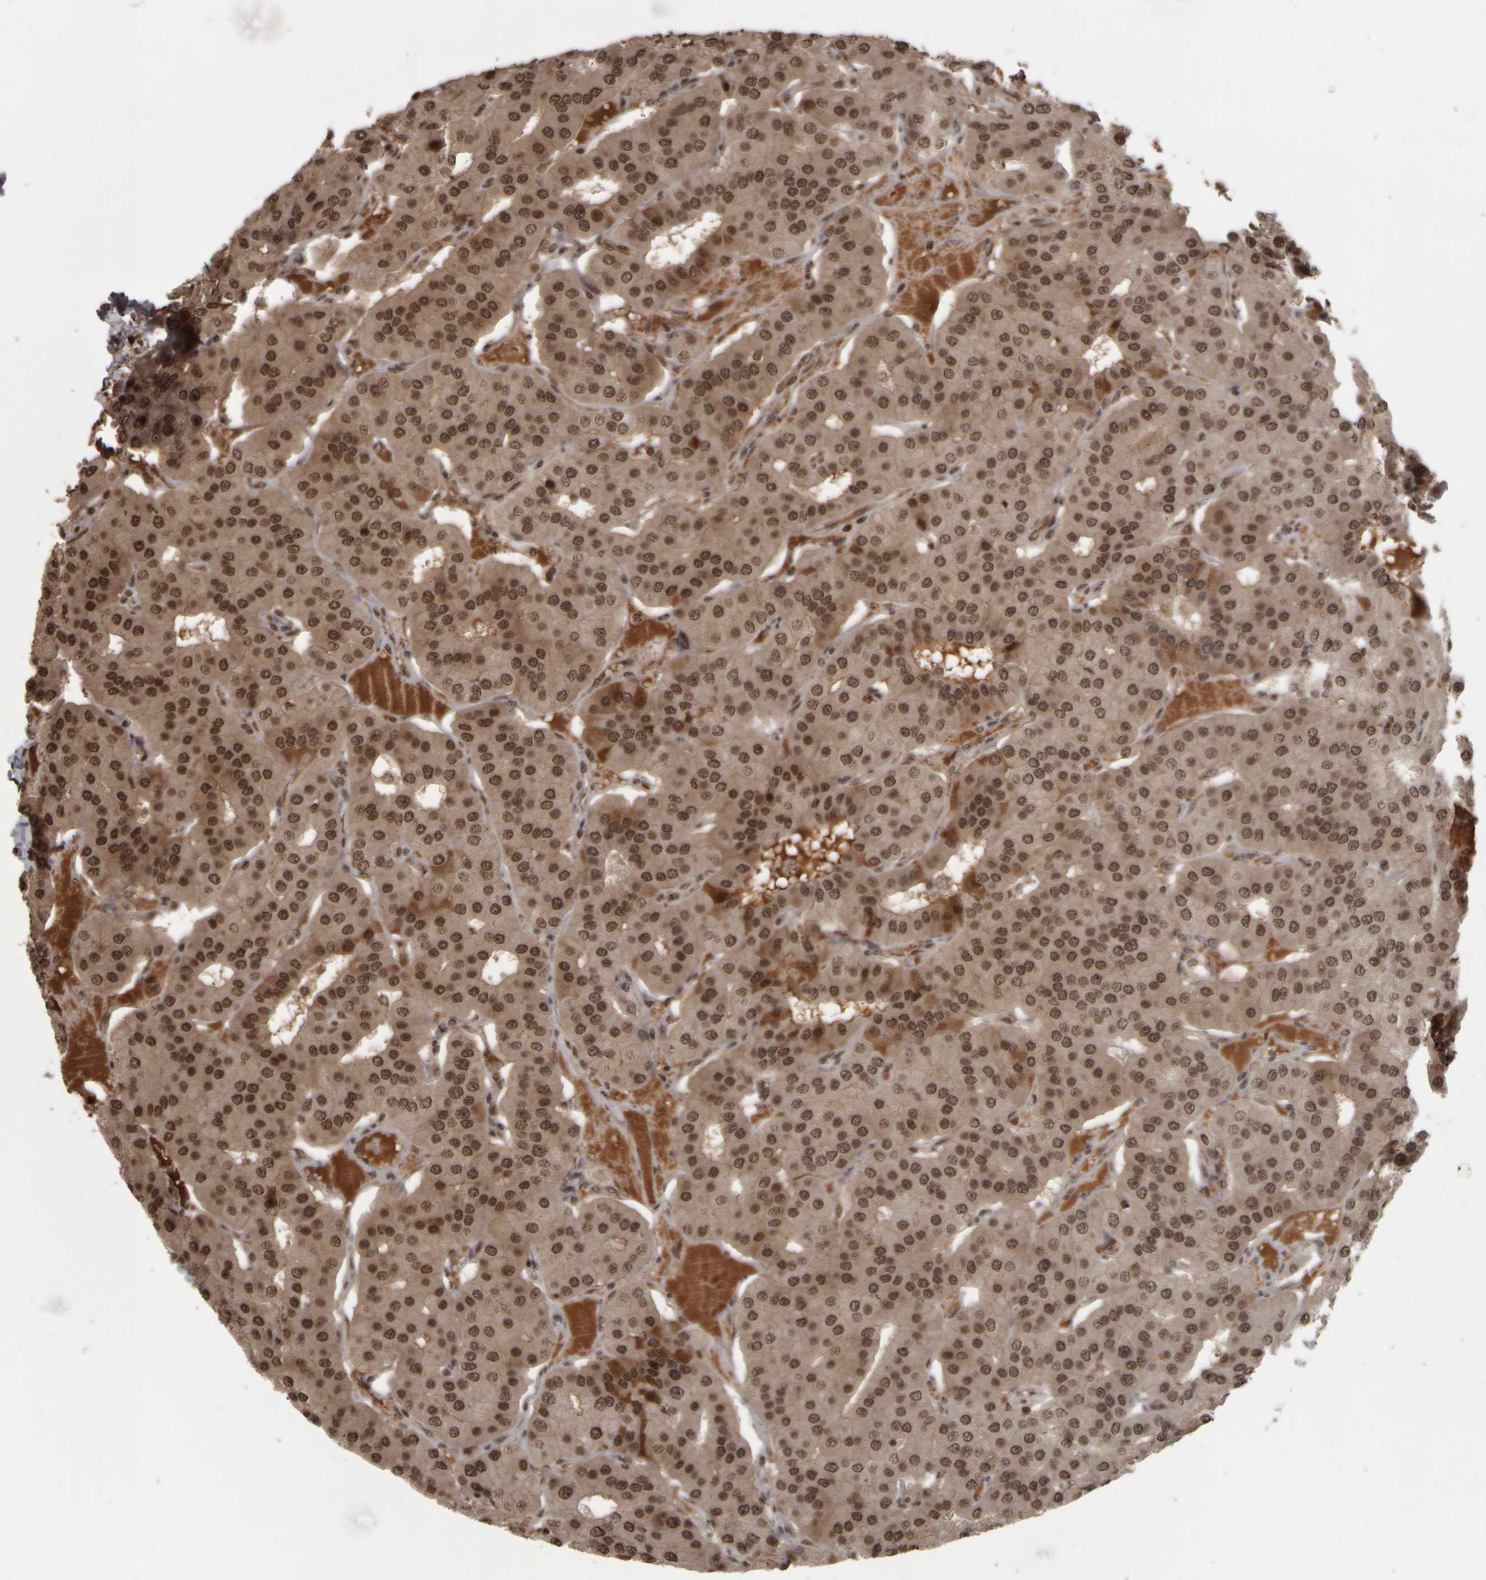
{"staining": {"intensity": "strong", "quantity": ">75%", "location": "nuclear"}, "tissue": "parathyroid gland", "cell_type": "Glandular cells", "image_type": "normal", "snomed": [{"axis": "morphology", "description": "Normal tissue, NOS"}, {"axis": "morphology", "description": "Adenoma, NOS"}, {"axis": "topography", "description": "Parathyroid gland"}], "caption": "Benign parathyroid gland exhibits strong nuclear positivity in about >75% of glandular cells, visualized by immunohistochemistry. (IHC, brightfield microscopy, high magnification).", "gene": "ZFHX4", "patient": {"sex": "female", "age": 86}}